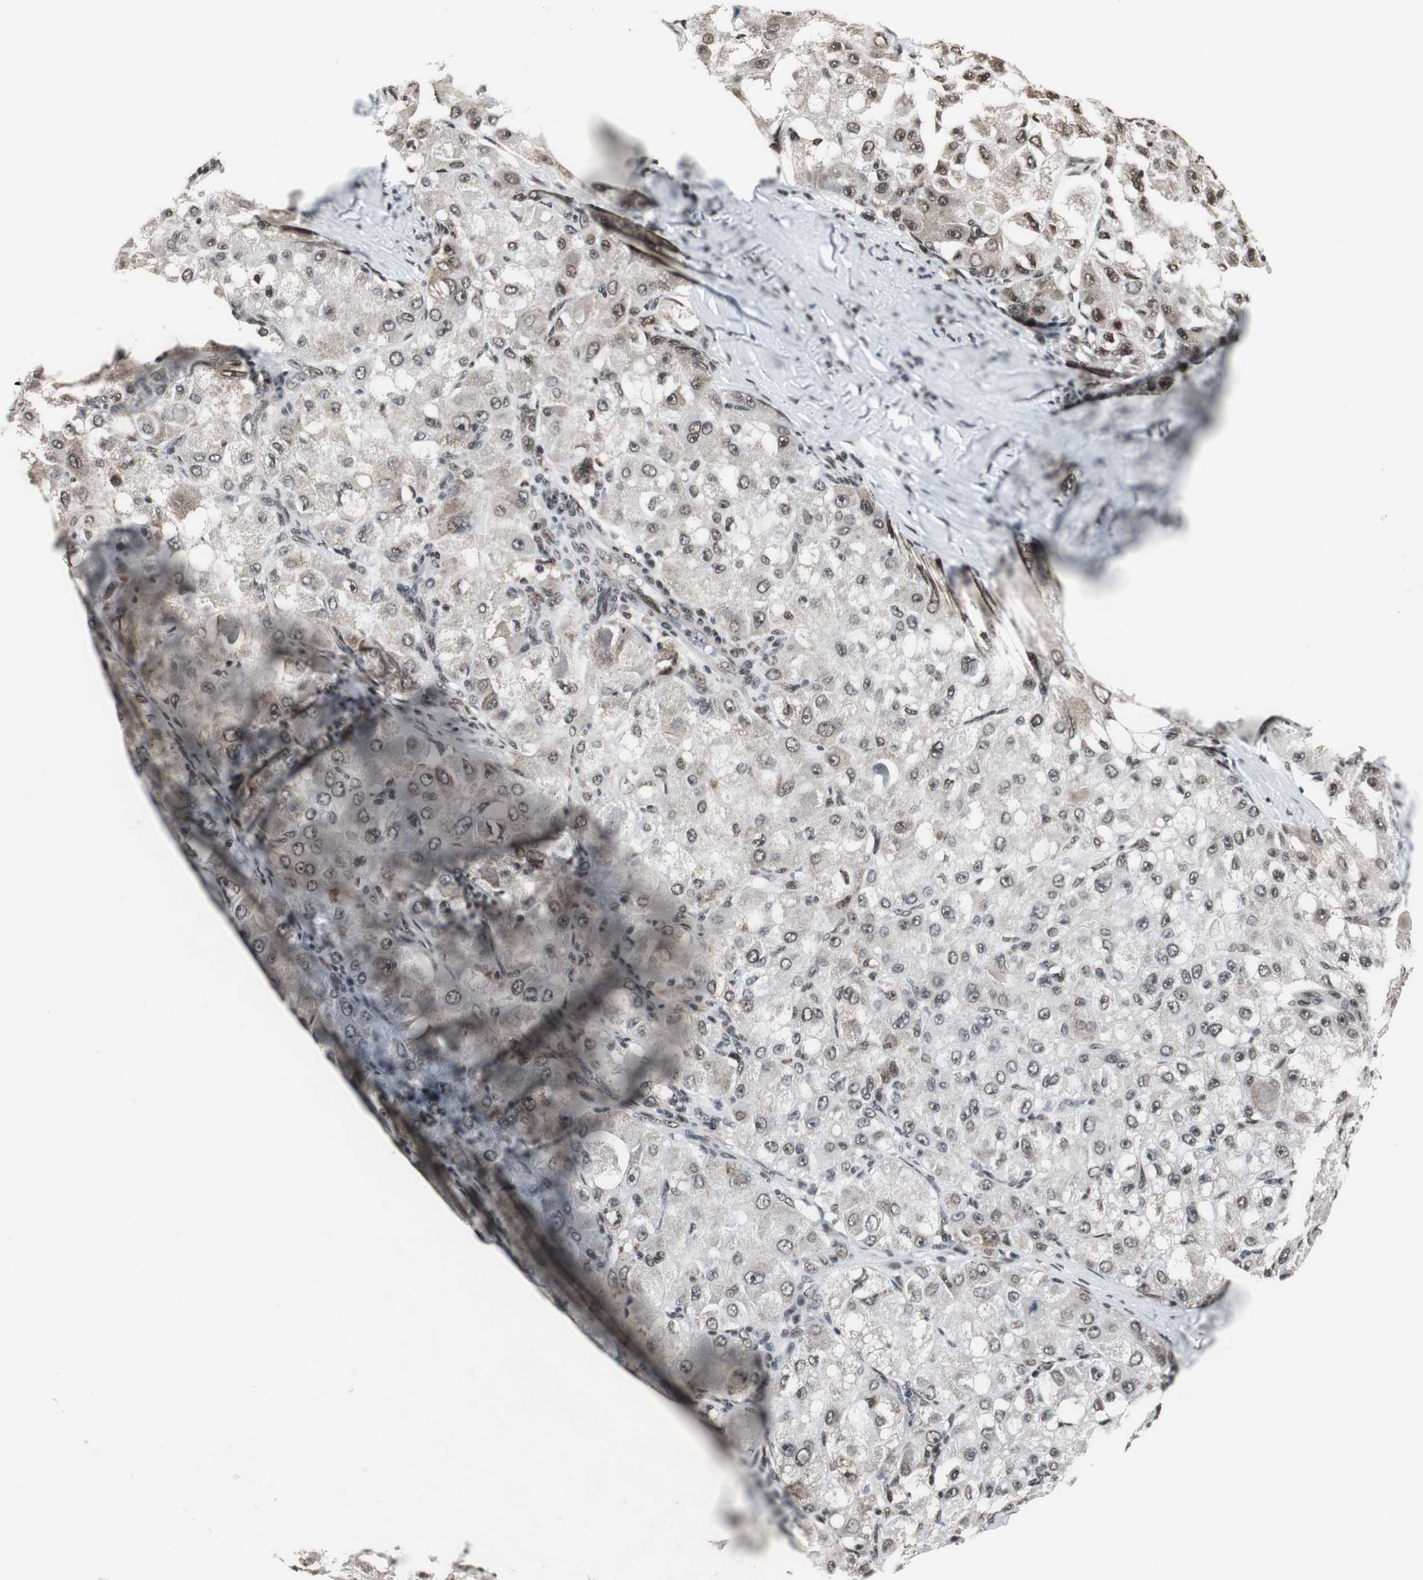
{"staining": {"intensity": "moderate", "quantity": ">75%", "location": "nuclear"}, "tissue": "liver cancer", "cell_type": "Tumor cells", "image_type": "cancer", "snomed": [{"axis": "morphology", "description": "Carcinoma, Hepatocellular, NOS"}, {"axis": "topography", "description": "Liver"}], "caption": "IHC (DAB (3,3'-diaminobenzidine)) staining of liver cancer (hepatocellular carcinoma) displays moderate nuclear protein expression in approximately >75% of tumor cells.", "gene": "CDK9", "patient": {"sex": "male", "age": 80}}